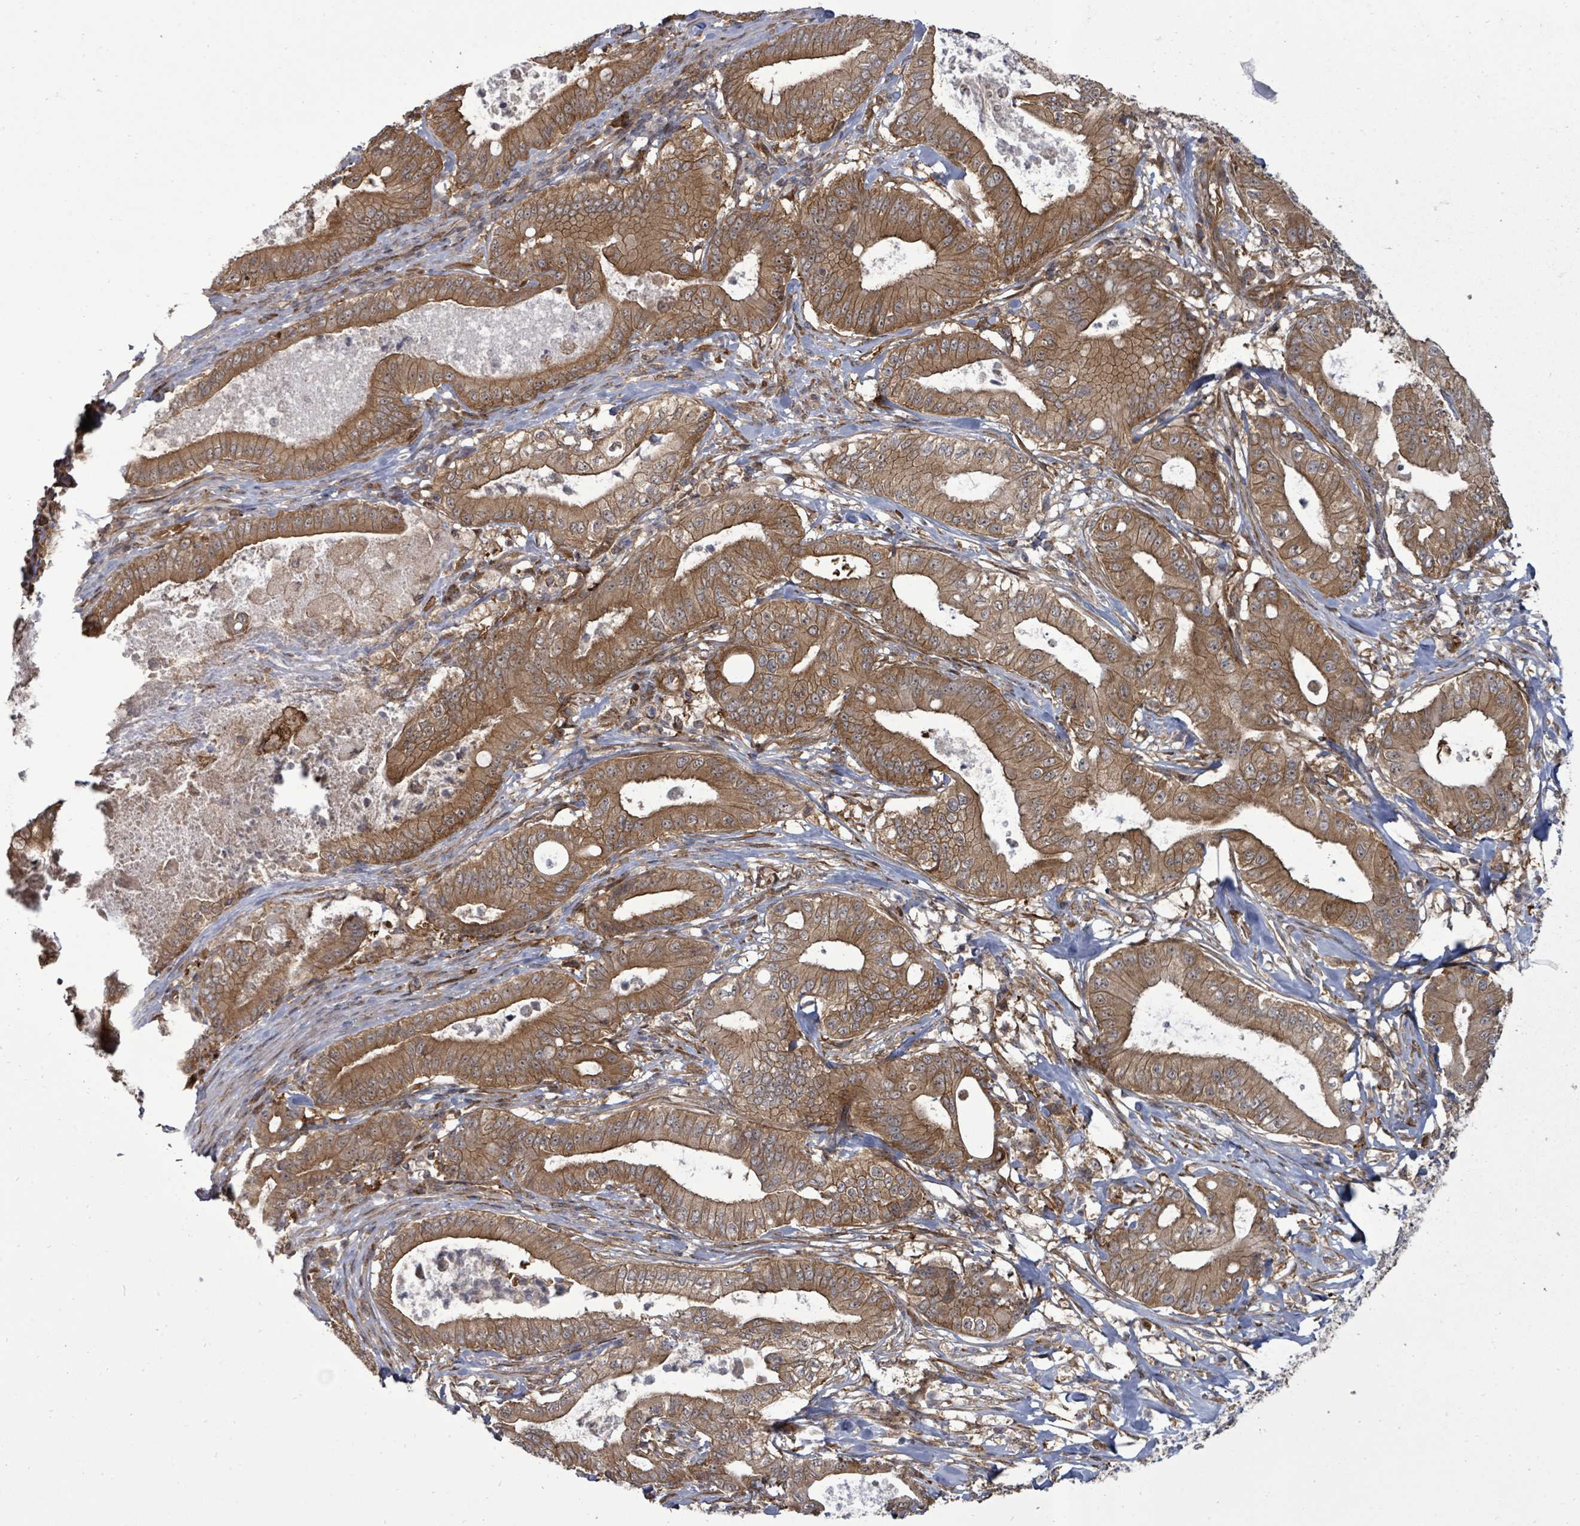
{"staining": {"intensity": "moderate", "quantity": ">75%", "location": "cytoplasmic/membranous"}, "tissue": "pancreatic cancer", "cell_type": "Tumor cells", "image_type": "cancer", "snomed": [{"axis": "morphology", "description": "Adenocarcinoma, NOS"}, {"axis": "topography", "description": "Pancreas"}], "caption": "Human adenocarcinoma (pancreatic) stained with a brown dye demonstrates moderate cytoplasmic/membranous positive staining in about >75% of tumor cells.", "gene": "EIF3C", "patient": {"sex": "male", "age": 71}}